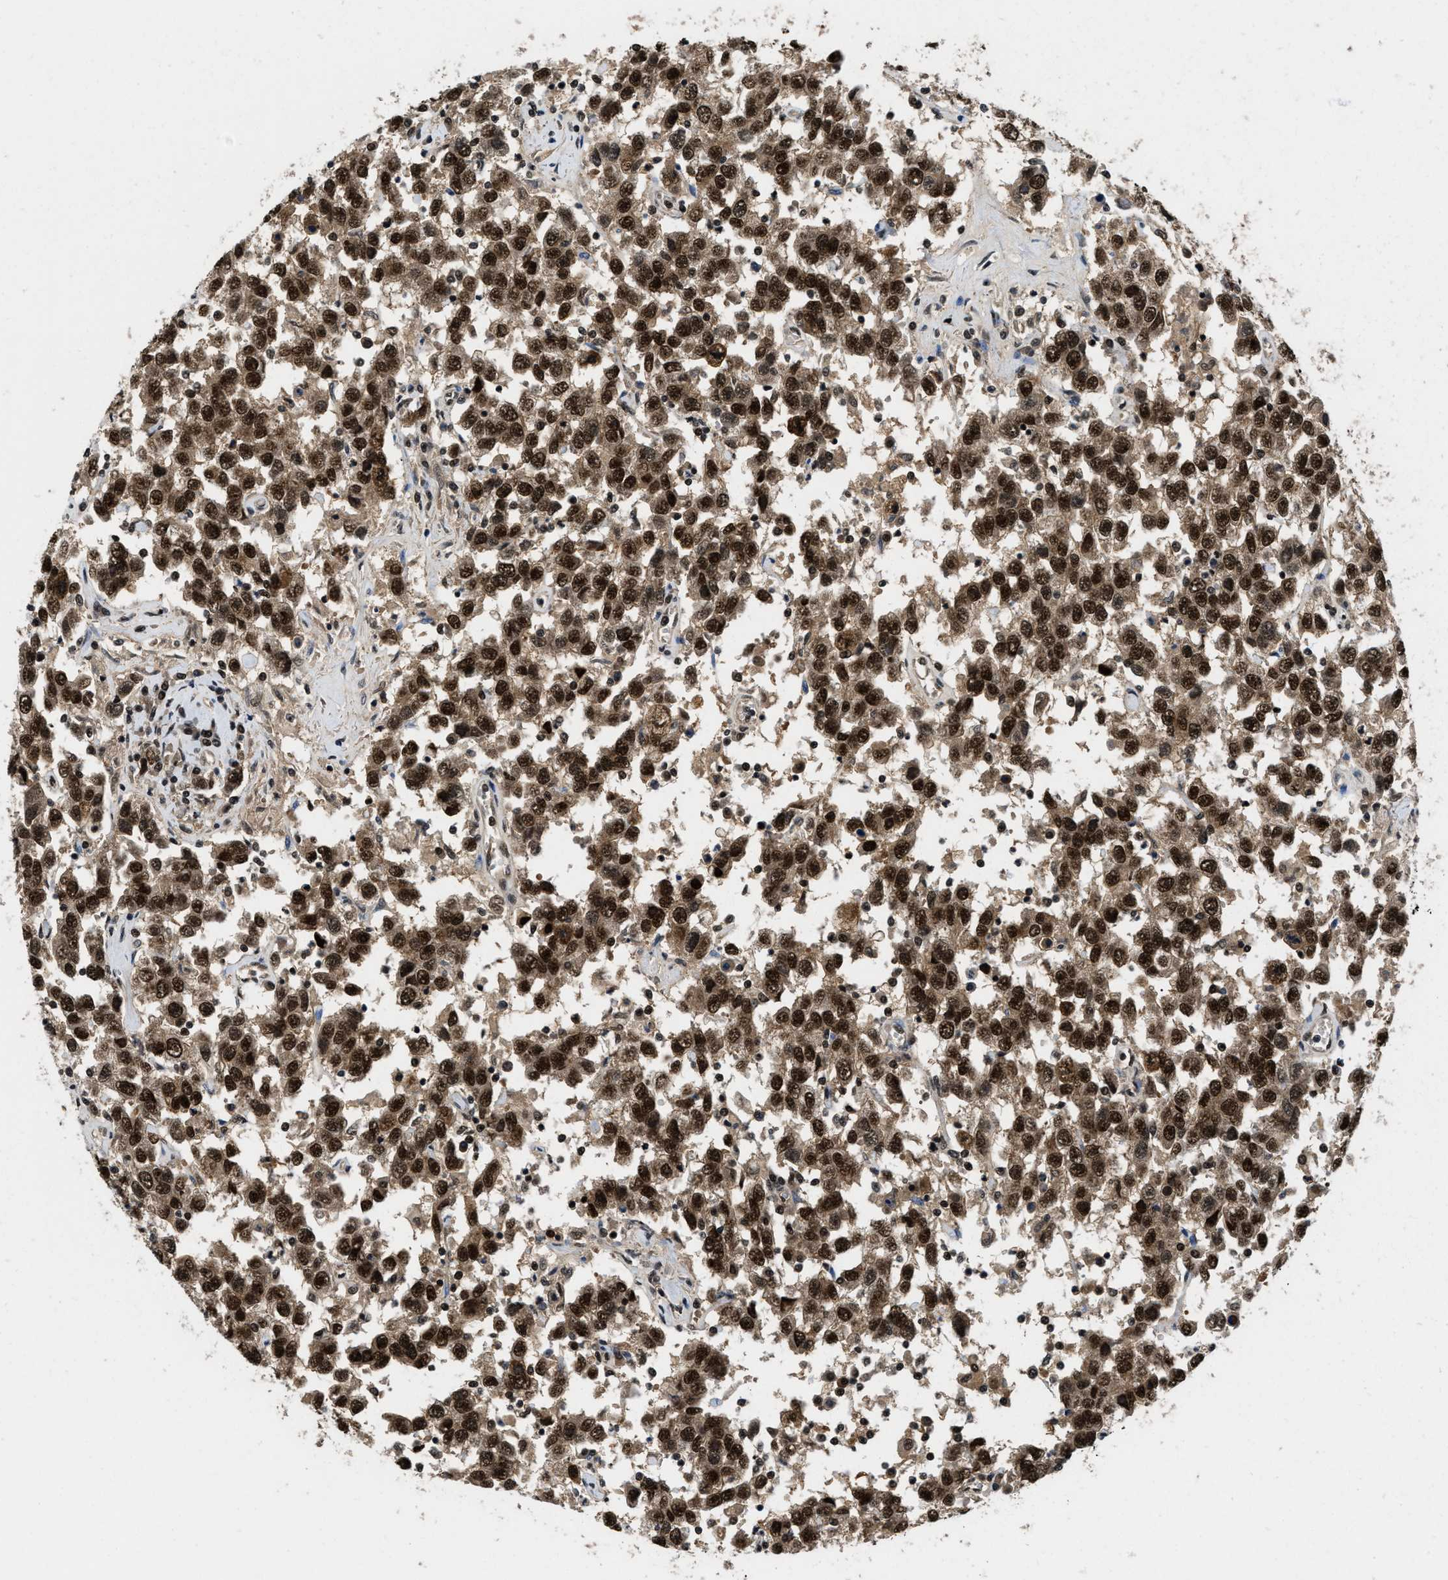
{"staining": {"intensity": "strong", "quantity": ">75%", "location": "nuclear"}, "tissue": "testis cancer", "cell_type": "Tumor cells", "image_type": "cancer", "snomed": [{"axis": "morphology", "description": "Seminoma, NOS"}, {"axis": "topography", "description": "Testis"}], "caption": "Immunohistochemistry image of neoplastic tissue: seminoma (testis) stained using immunohistochemistry exhibits high levels of strong protein expression localized specifically in the nuclear of tumor cells, appearing as a nuclear brown color.", "gene": "SAFB", "patient": {"sex": "male", "age": 41}}